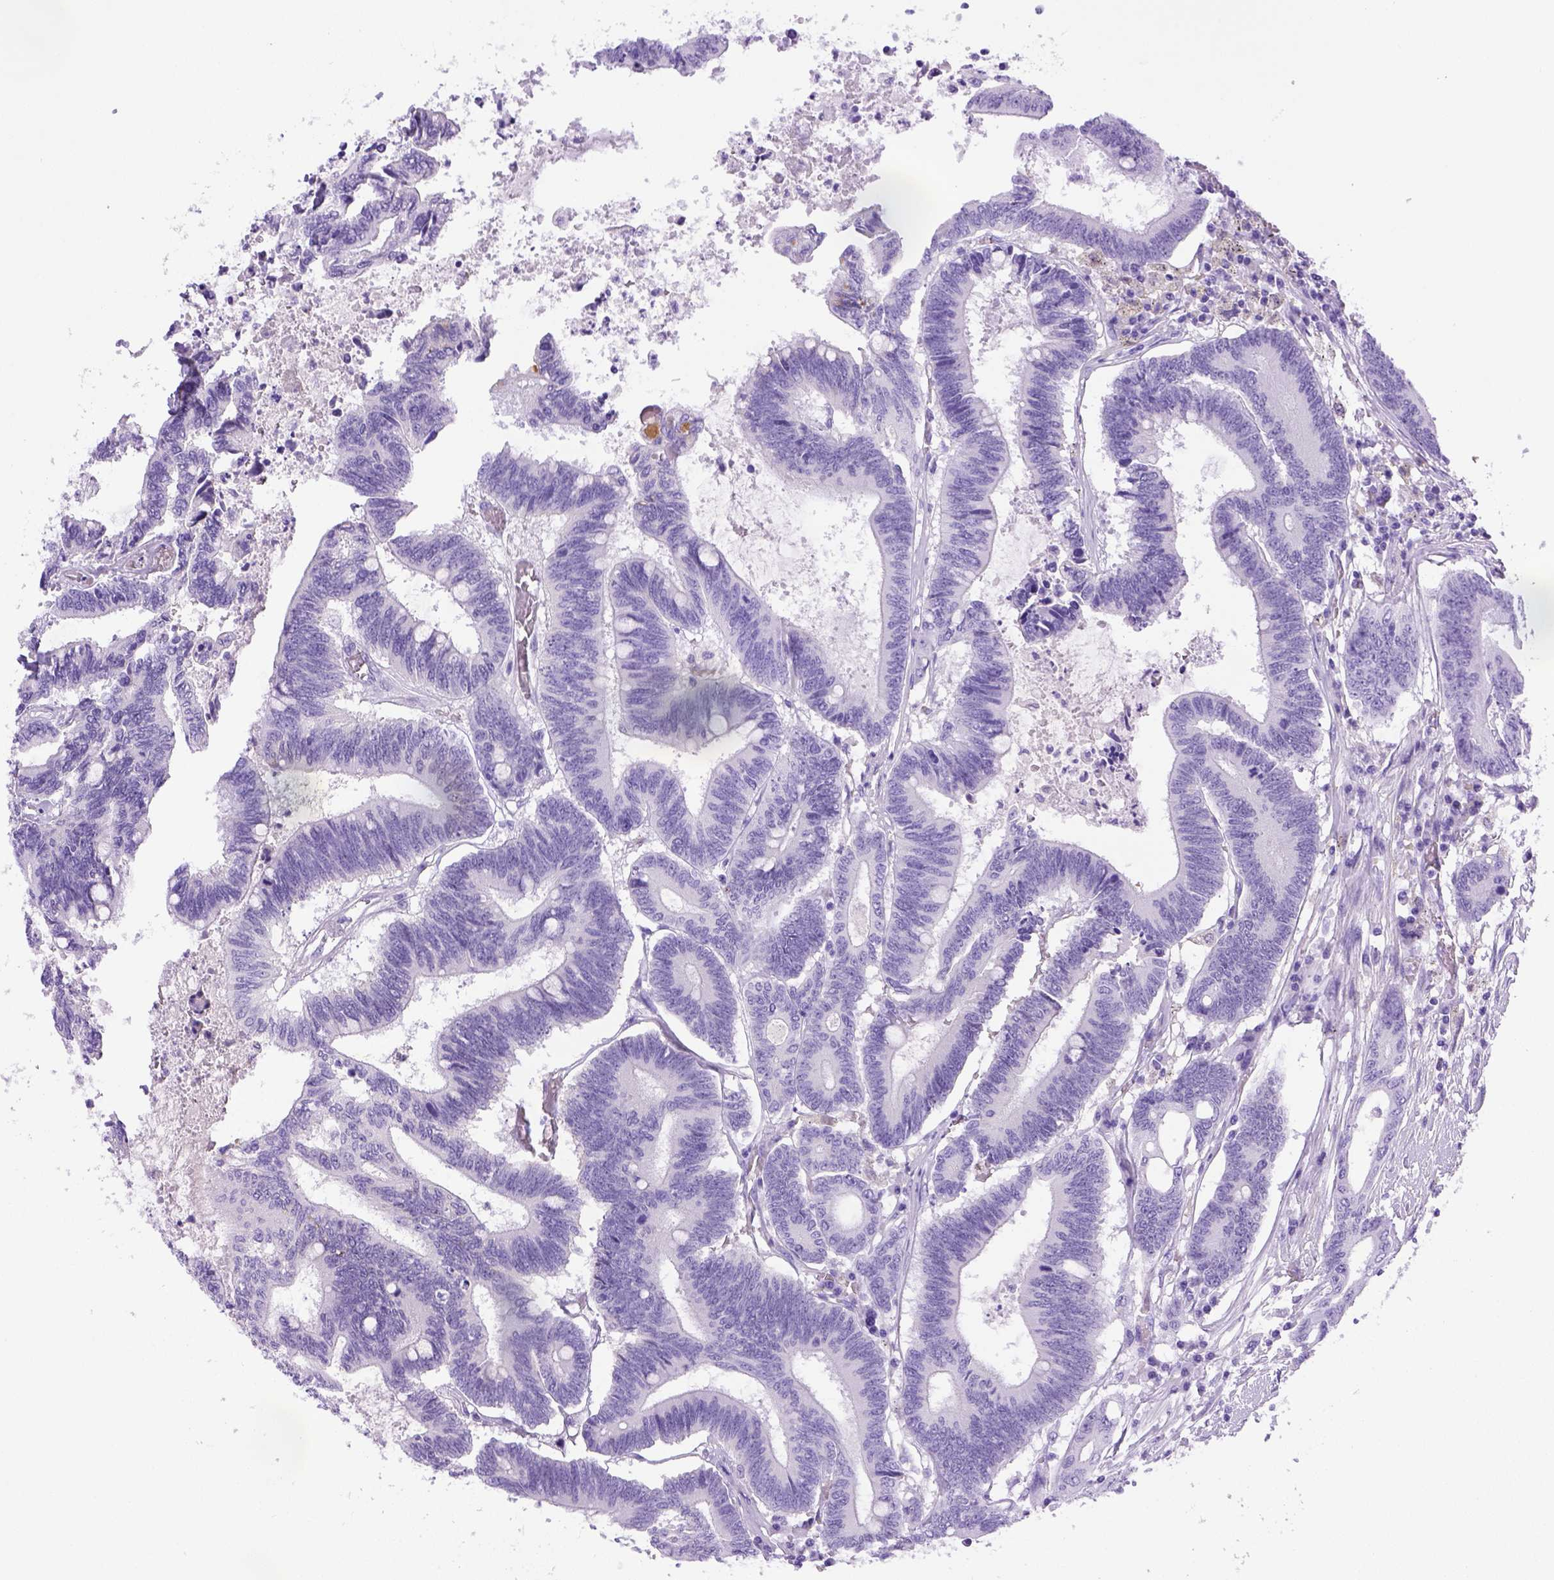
{"staining": {"intensity": "negative", "quantity": "none", "location": "none"}, "tissue": "colorectal cancer", "cell_type": "Tumor cells", "image_type": "cancer", "snomed": [{"axis": "morphology", "description": "Adenocarcinoma, NOS"}, {"axis": "topography", "description": "Rectum"}], "caption": "Immunohistochemistry (IHC) histopathology image of neoplastic tissue: colorectal adenocarcinoma stained with DAB reveals no significant protein staining in tumor cells.", "gene": "ITIH4", "patient": {"sex": "male", "age": 54}}